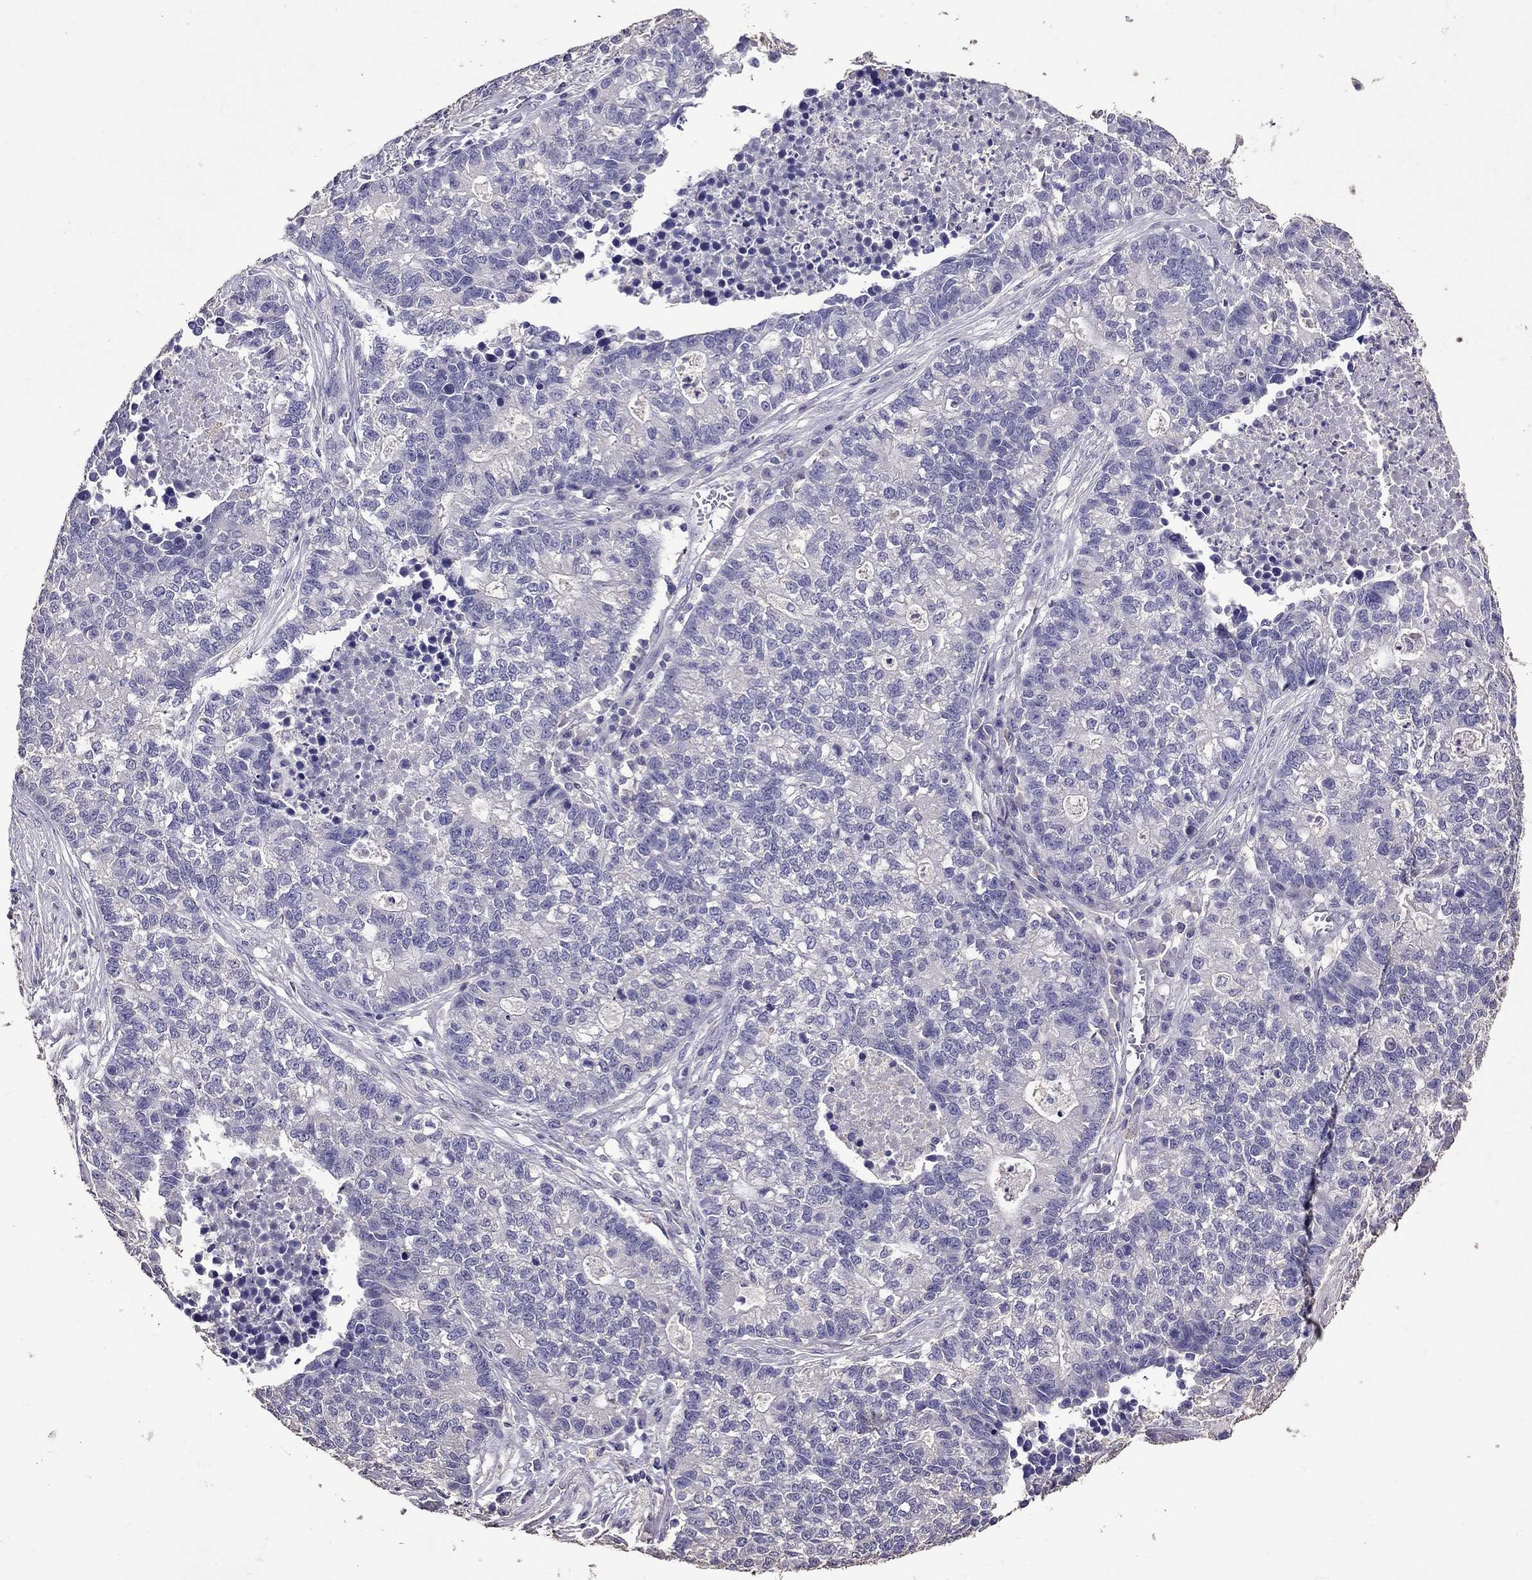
{"staining": {"intensity": "negative", "quantity": "none", "location": "none"}, "tissue": "lung cancer", "cell_type": "Tumor cells", "image_type": "cancer", "snomed": [{"axis": "morphology", "description": "Adenocarcinoma, NOS"}, {"axis": "topography", "description": "Lung"}], "caption": "Immunohistochemical staining of human lung cancer (adenocarcinoma) reveals no significant expression in tumor cells.", "gene": "NKX3-1", "patient": {"sex": "male", "age": 57}}